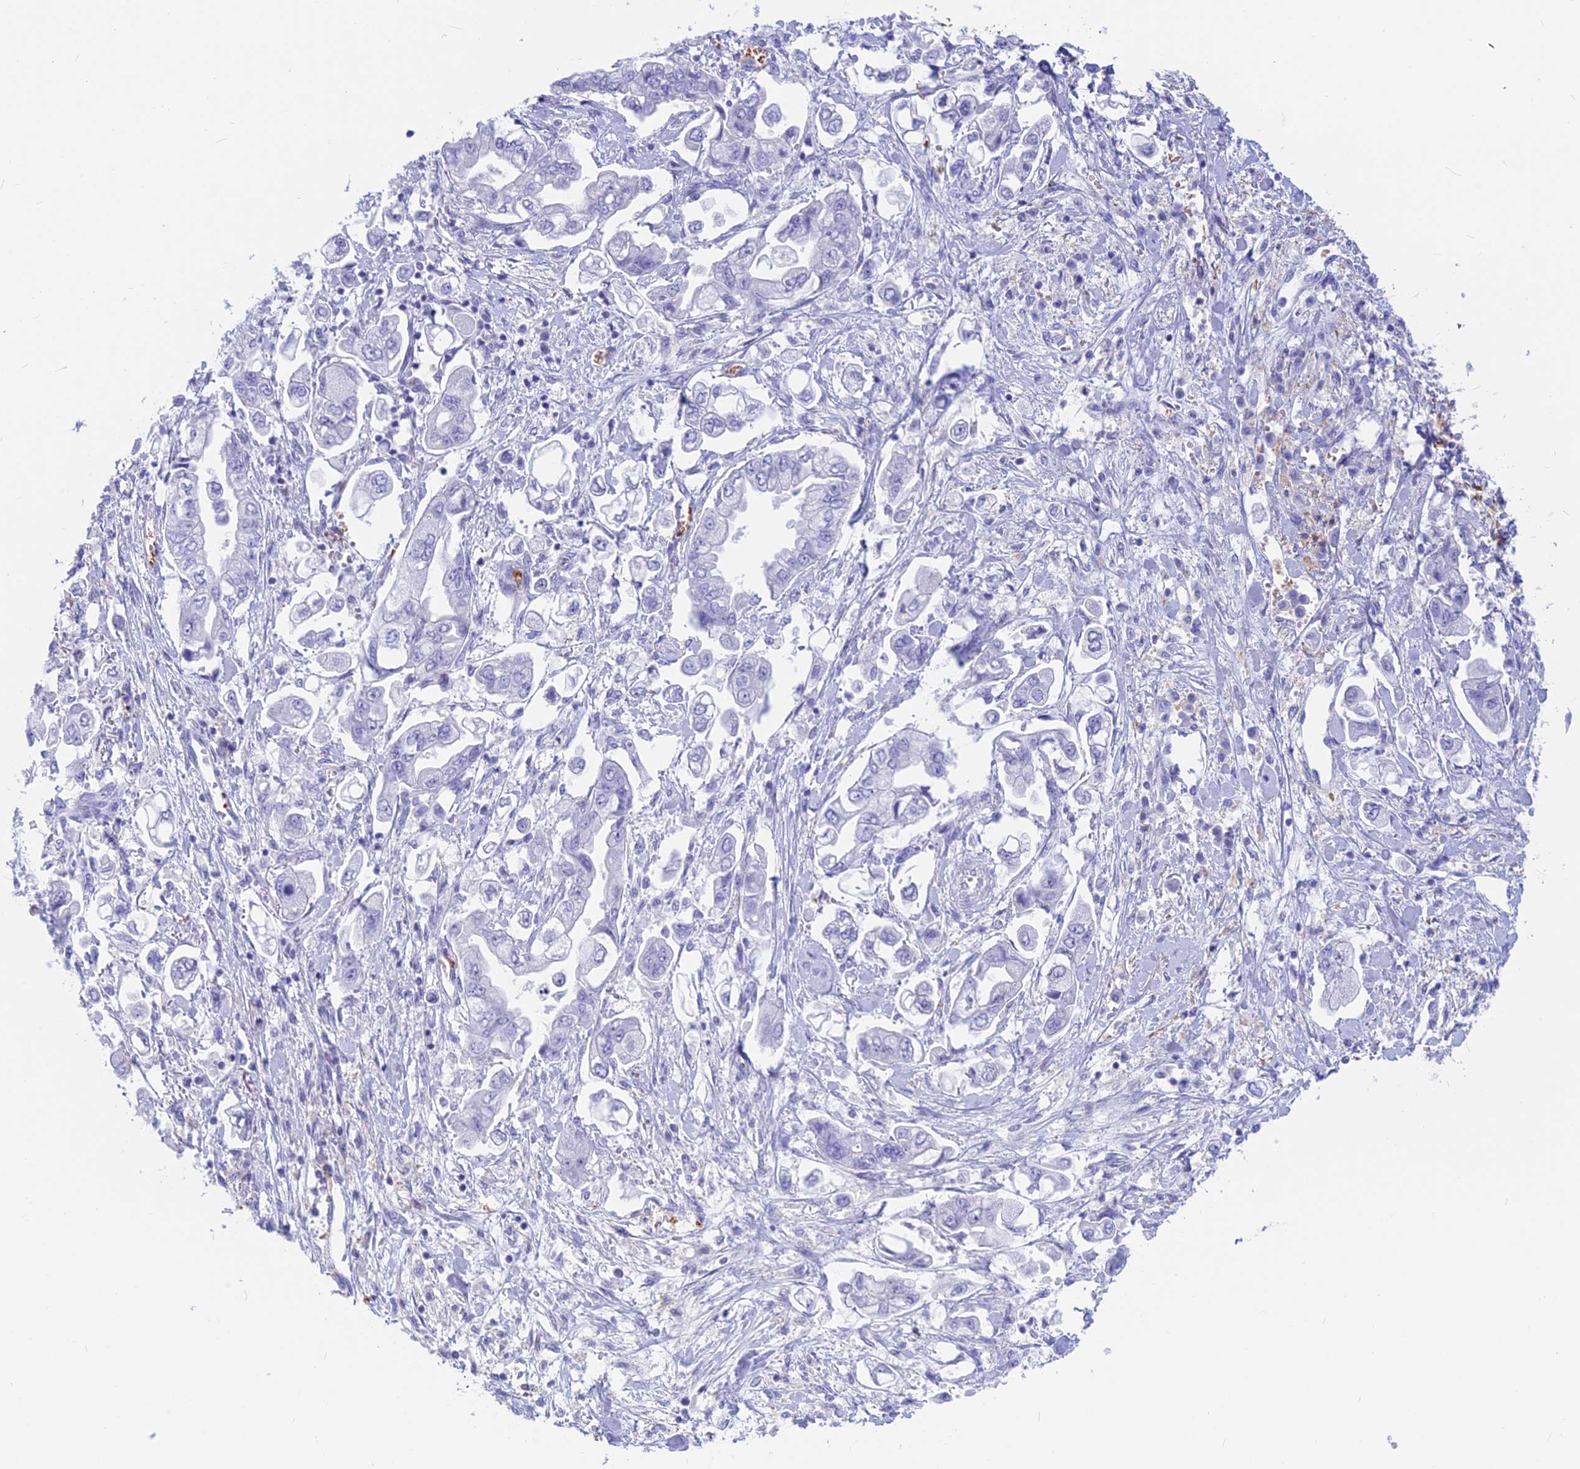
{"staining": {"intensity": "negative", "quantity": "none", "location": "none"}, "tissue": "stomach cancer", "cell_type": "Tumor cells", "image_type": "cancer", "snomed": [{"axis": "morphology", "description": "Adenocarcinoma, NOS"}, {"axis": "topography", "description": "Stomach"}], "caption": "A high-resolution histopathology image shows IHC staining of stomach adenocarcinoma, which shows no significant expression in tumor cells.", "gene": "GAPDHS", "patient": {"sex": "male", "age": 62}}